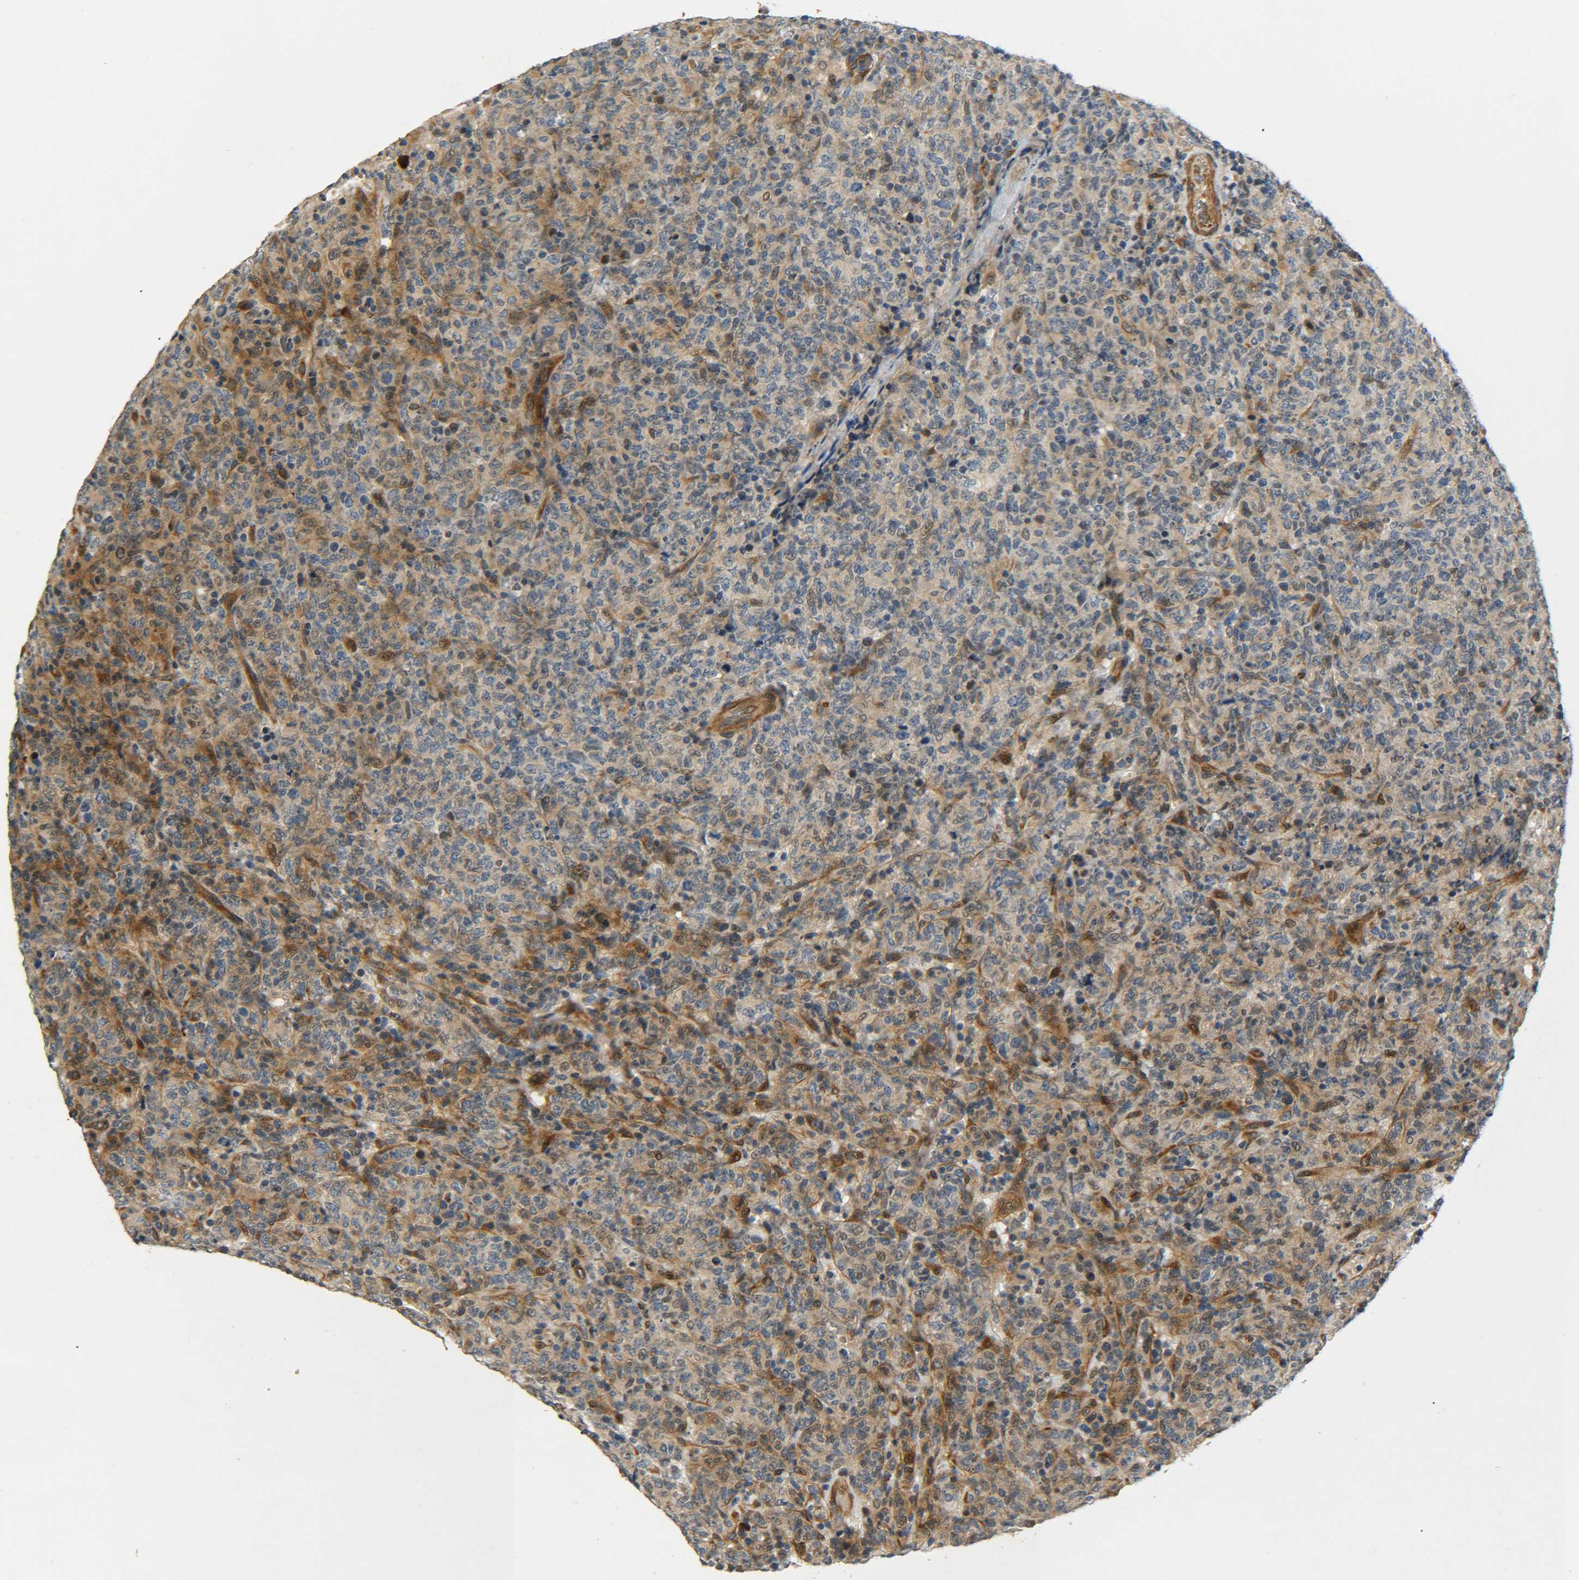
{"staining": {"intensity": "moderate", "quantity": "25%-75%", "location": "cytoplasmic/membranous,nuclear"}, "tissue": "lymphoma", "cell_type": "Tumor cells", "image_type": "cancer", "snomed": [{"axis": "morphology", "description": "Malignant lymphoma, non-Hodgkin's type, High grade"}, {"axis": "topography", "description": "Tonsil"}], "caption": "Immunohistochemical staining of human lymphoma displays medium levels of moderate cytoplasmic/membranous and nuclear protein staining in approximately 25%-75% of tumor cells.", "gene": "MEIS1", "patient": {"sex": "female", "age": 36}}